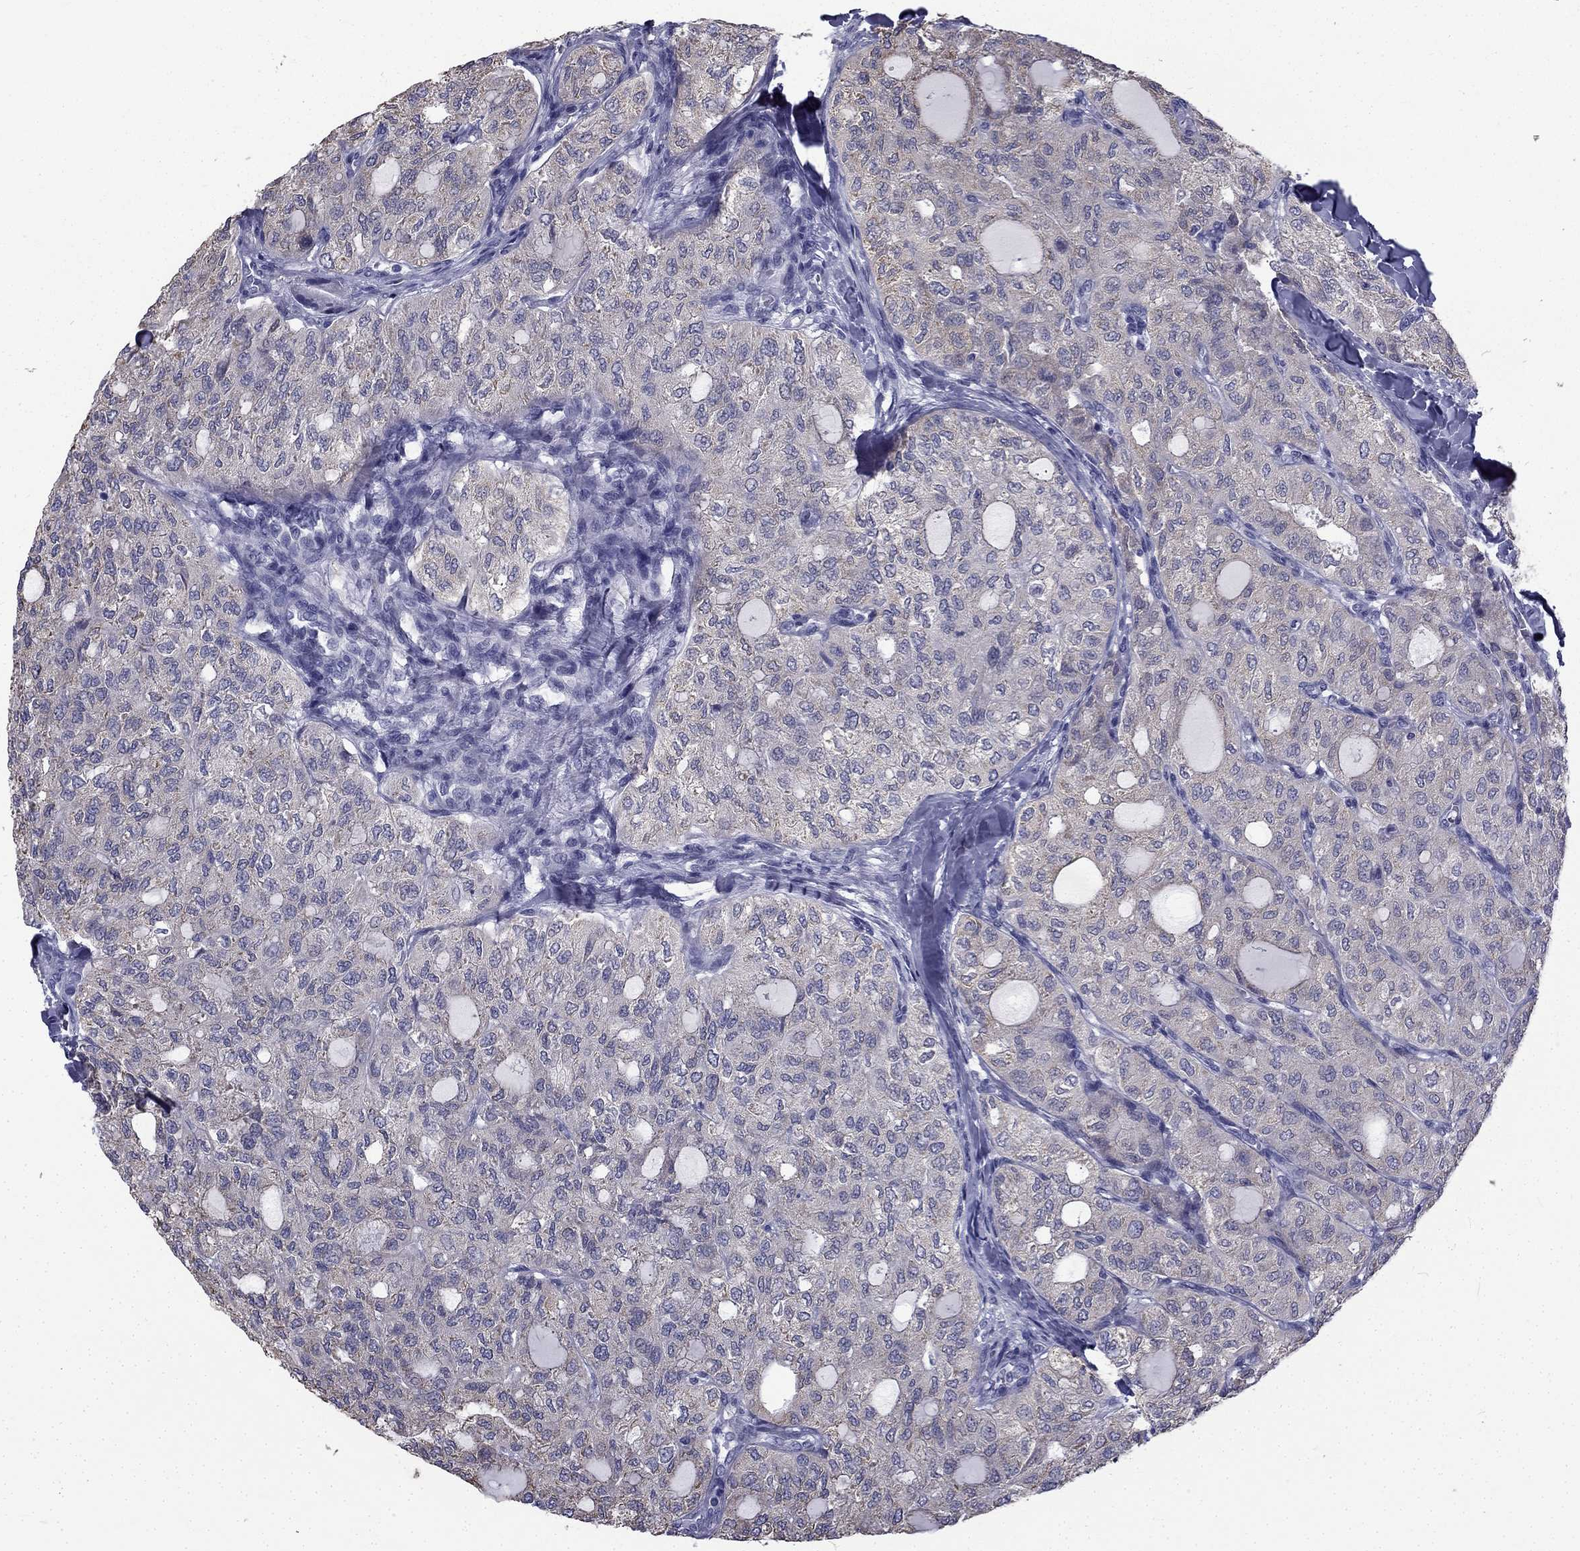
{"staining": {"intensity": "negative", "quantity": "none", "location": "none"}, "tissue": "thyroid cancer", "cell_type": "Tumor cells", "image_type": "cancer", "snomed": [{"axis": "morphology", "description": "Follicular adenoma carcinoma, NOS"}, {"axis": "topography", "description": "Thyroid gland"}], "caption": "Histopathology image shows no significant protein expression in tumor cells of thyroid cancer (follicular adenoma carcinoma). (DAB (3,3'-diaminobenzidine) immunohistochemistry (IHC) with hematoxylin counter stain).", "gene": "CCDC40", "patient": {"sex": "male", "age": 75}}